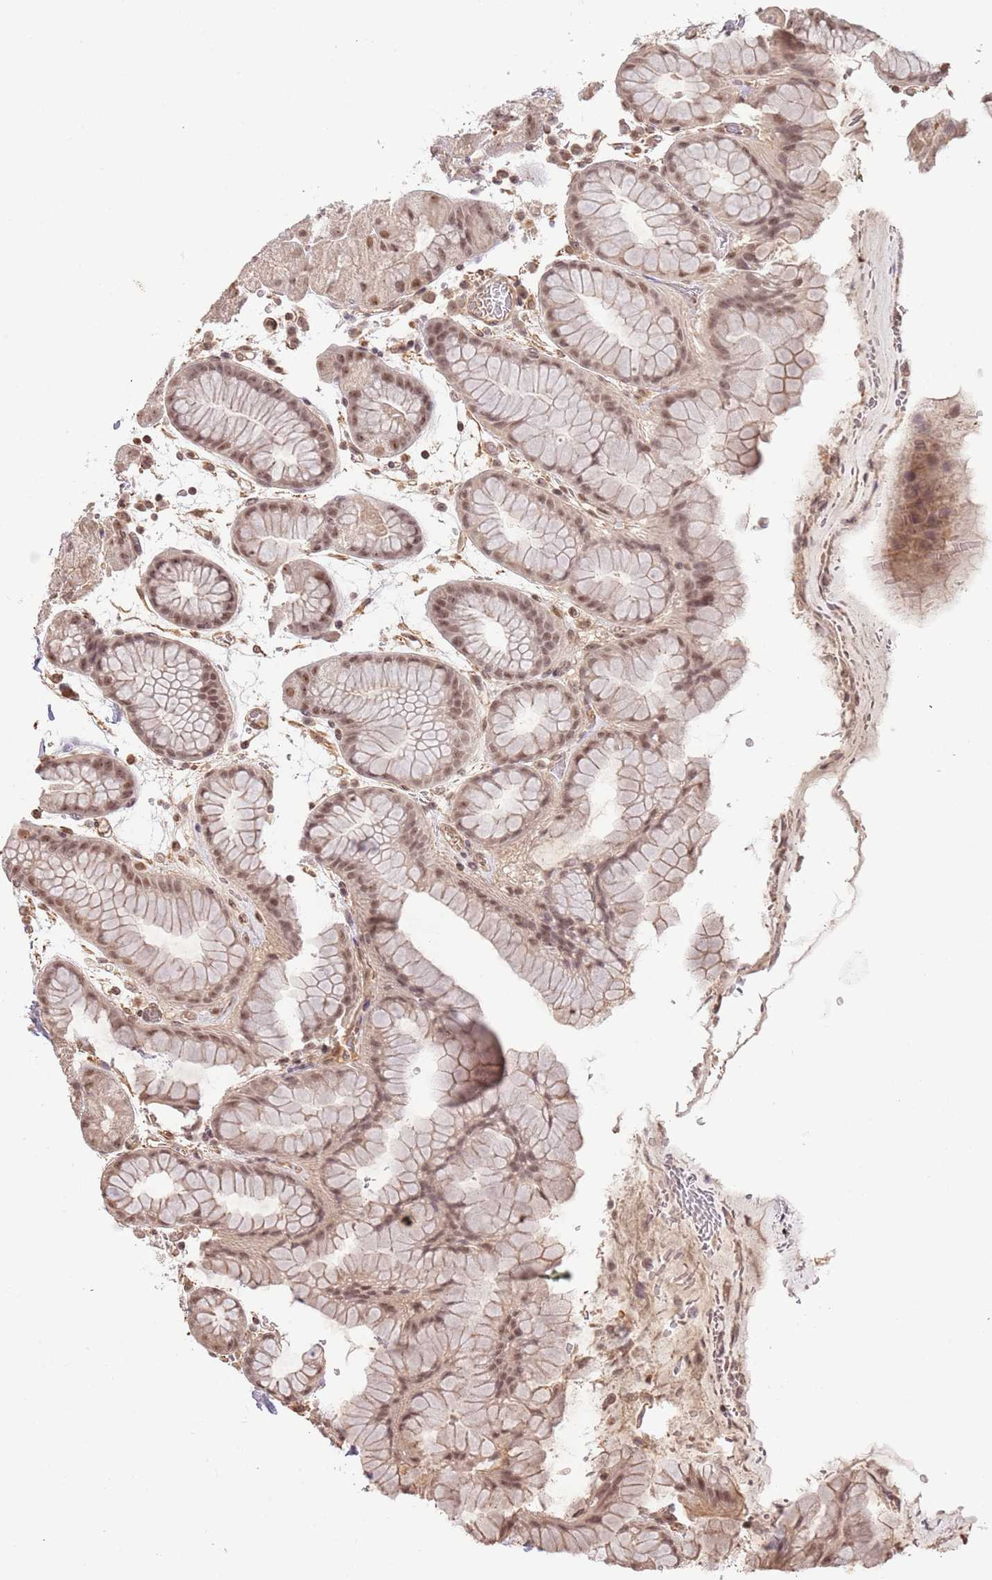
{"staining": {"intensity": "moderate", "quantity": ">75%", "location": "cytoplasmic/membranous,nuclear"}, "tissue": "stomach", "cell_type": "Glandular cells", "image_type": "normal", "snomed": [{"axis": "morphology", "description": "Normal tissue, NOS"}, {"axis": "topography", "description": "Stomach, upper"}, {"axis": "topography", "description": "Stomach, lower"}], "caption": "Benign stomach displays moderate cytoplasmic/membranous,nuclear positivity in about >75% of glandular cells, visualized by immunohistochemistry.", "gene": "SURF2", "patient": {"sex": "male", "age": 67}}